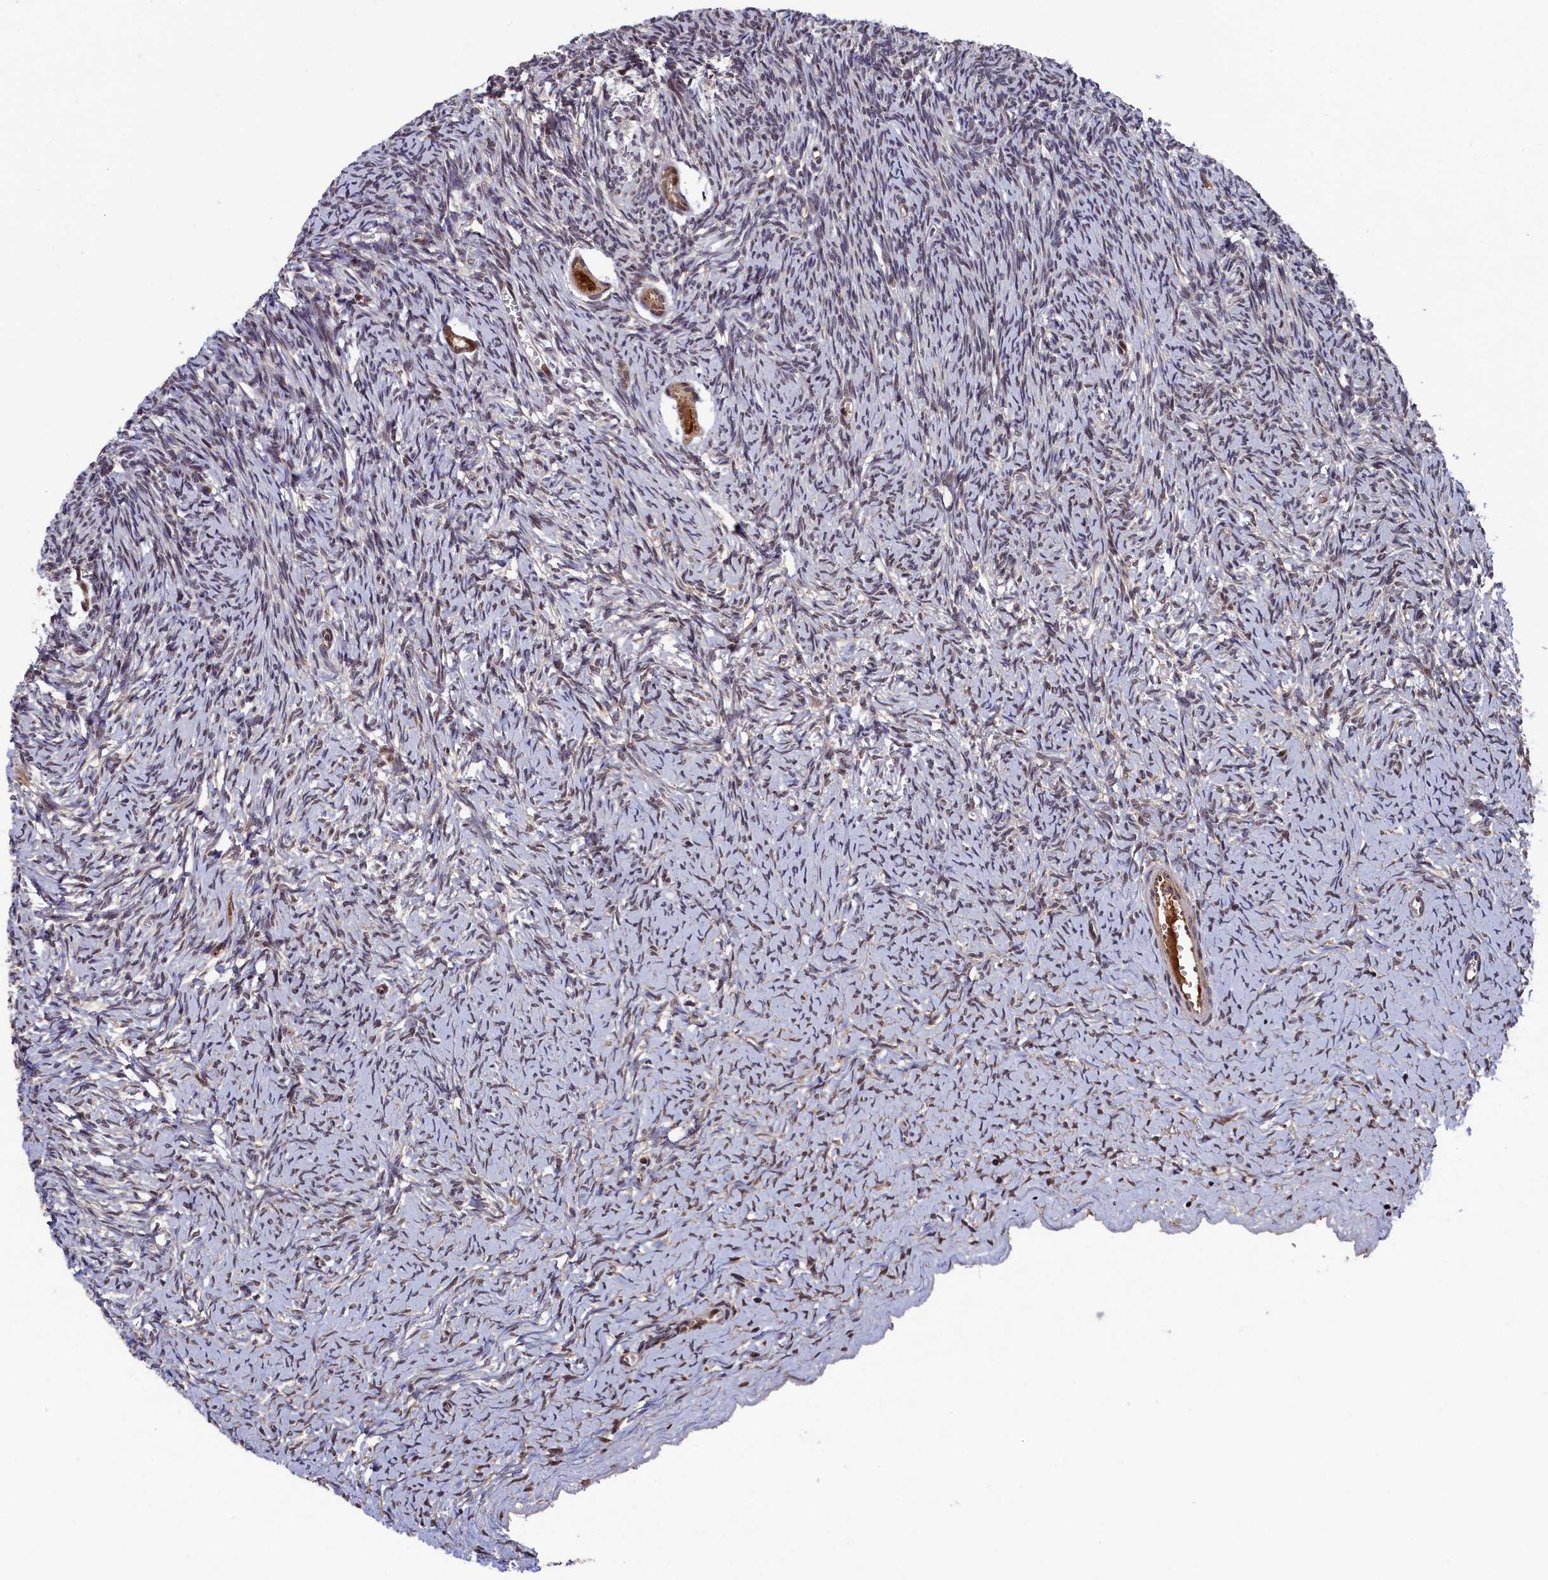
{"staining": {"intensity": "moderate", "quantity": ">75%", "location": "cytoplasmic/membranous"}, "tissue": "ovary", "cell_type": "Follicle cells", "image_type": "normal", "snomed": [{"axis": "morphology", "description": "Normal tissue, NOS"}, {"axis": "topography", "description": "Ovary"}], "caption": "IHC micrograph of unremarkable ovary stained for a protein (brown), which displays medium levels of moderate cytoplasmic/membranous positivity in approximately >75% of follicle cells.", "gene": "CLPX", "patient": {"sex": "female", "age": 39}}